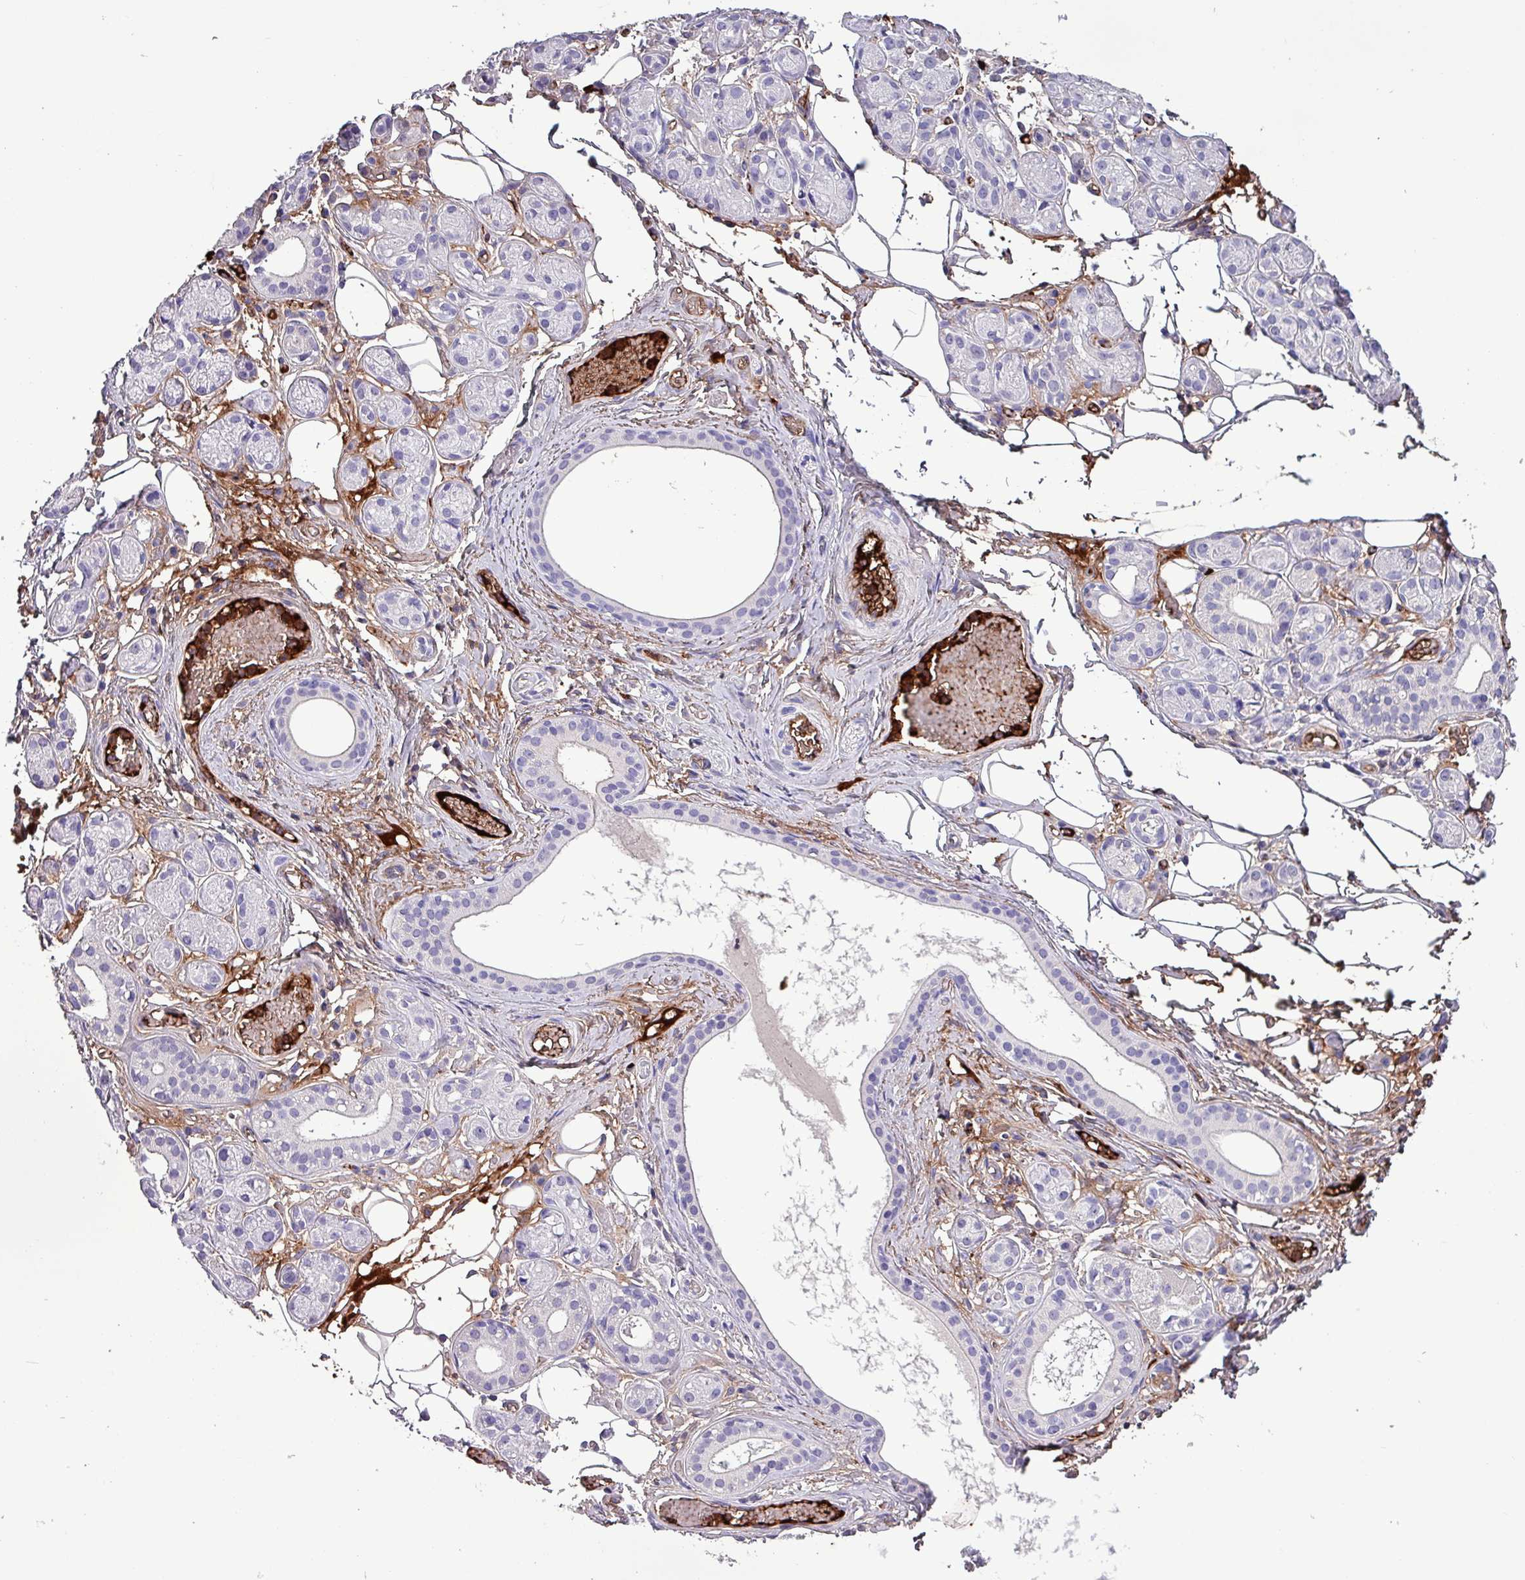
{"staining": {"intensity": "negative", "quantity": "none", "location": "none"}, "tissue": "salivary gland", "cell_type": "Glandular cells", "image_type": "normal", "snomed": [{"axis": "morphology", "description": "Normal tissue, NOS"}, {"axis": "topography", "description": "Salivary gland"}], "caption": "Normal salivary gland was stained to show a protein in brown. There is no significant positivity in glandular cells.", "gene": "HPR", "patient": {"sex": "male", "age": 82}}